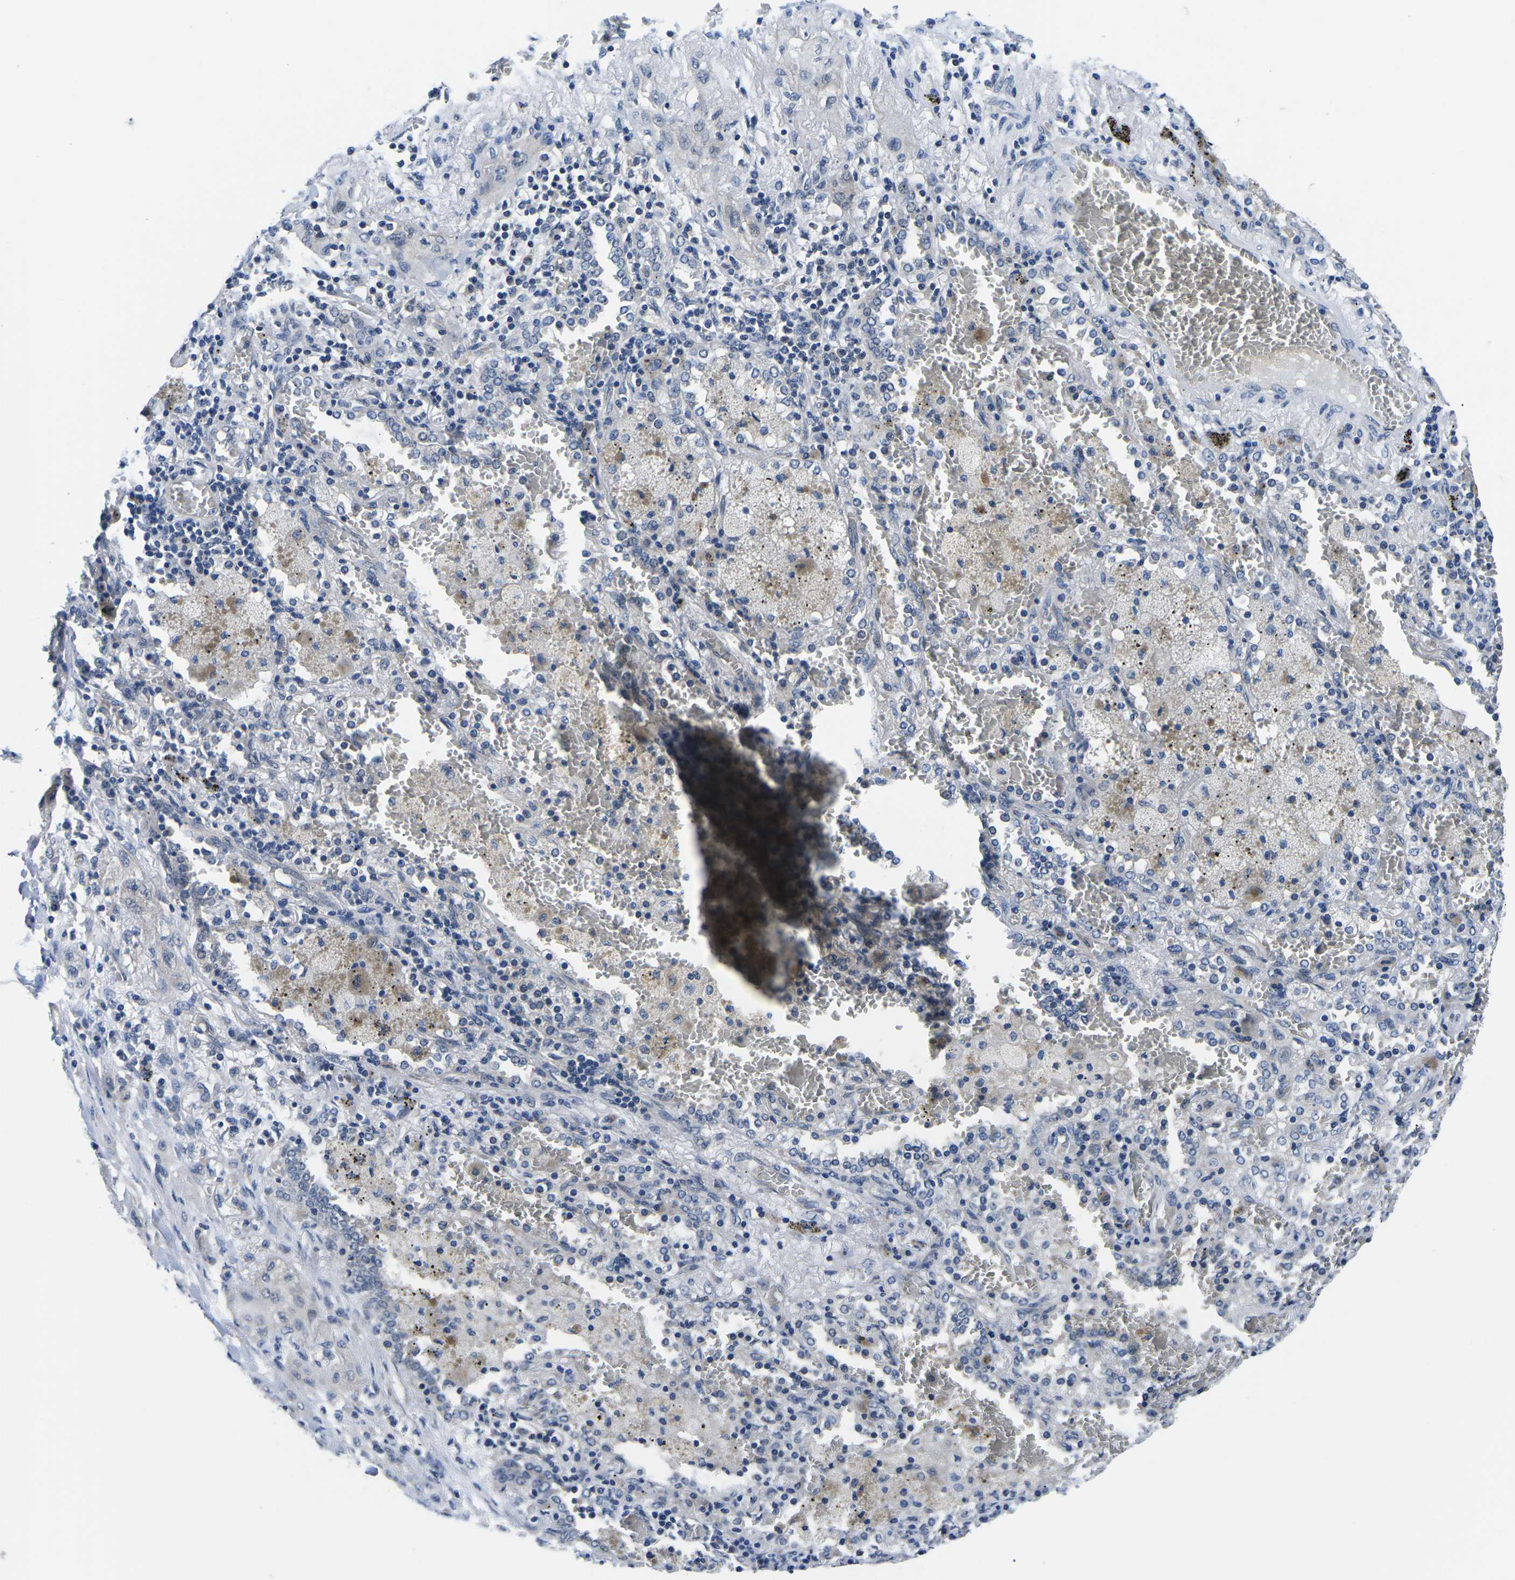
{"staining": {"intensity": "negative", "quantity": "none", "location": "none"}, "tissue": "lung cancer", "cell_type": "Tumor cells", "image_type": "cancer", "snomed": [{"axis": "morphology", "description": "Squamous cell carcinoma, NOS"}, {"axis": "topography", "description": "Lung"}], "caption": "Tumor cells show no significant expression in lung cancer.", "gene": "GSK3B", "patient": {"sex": "female", "age": 47}}